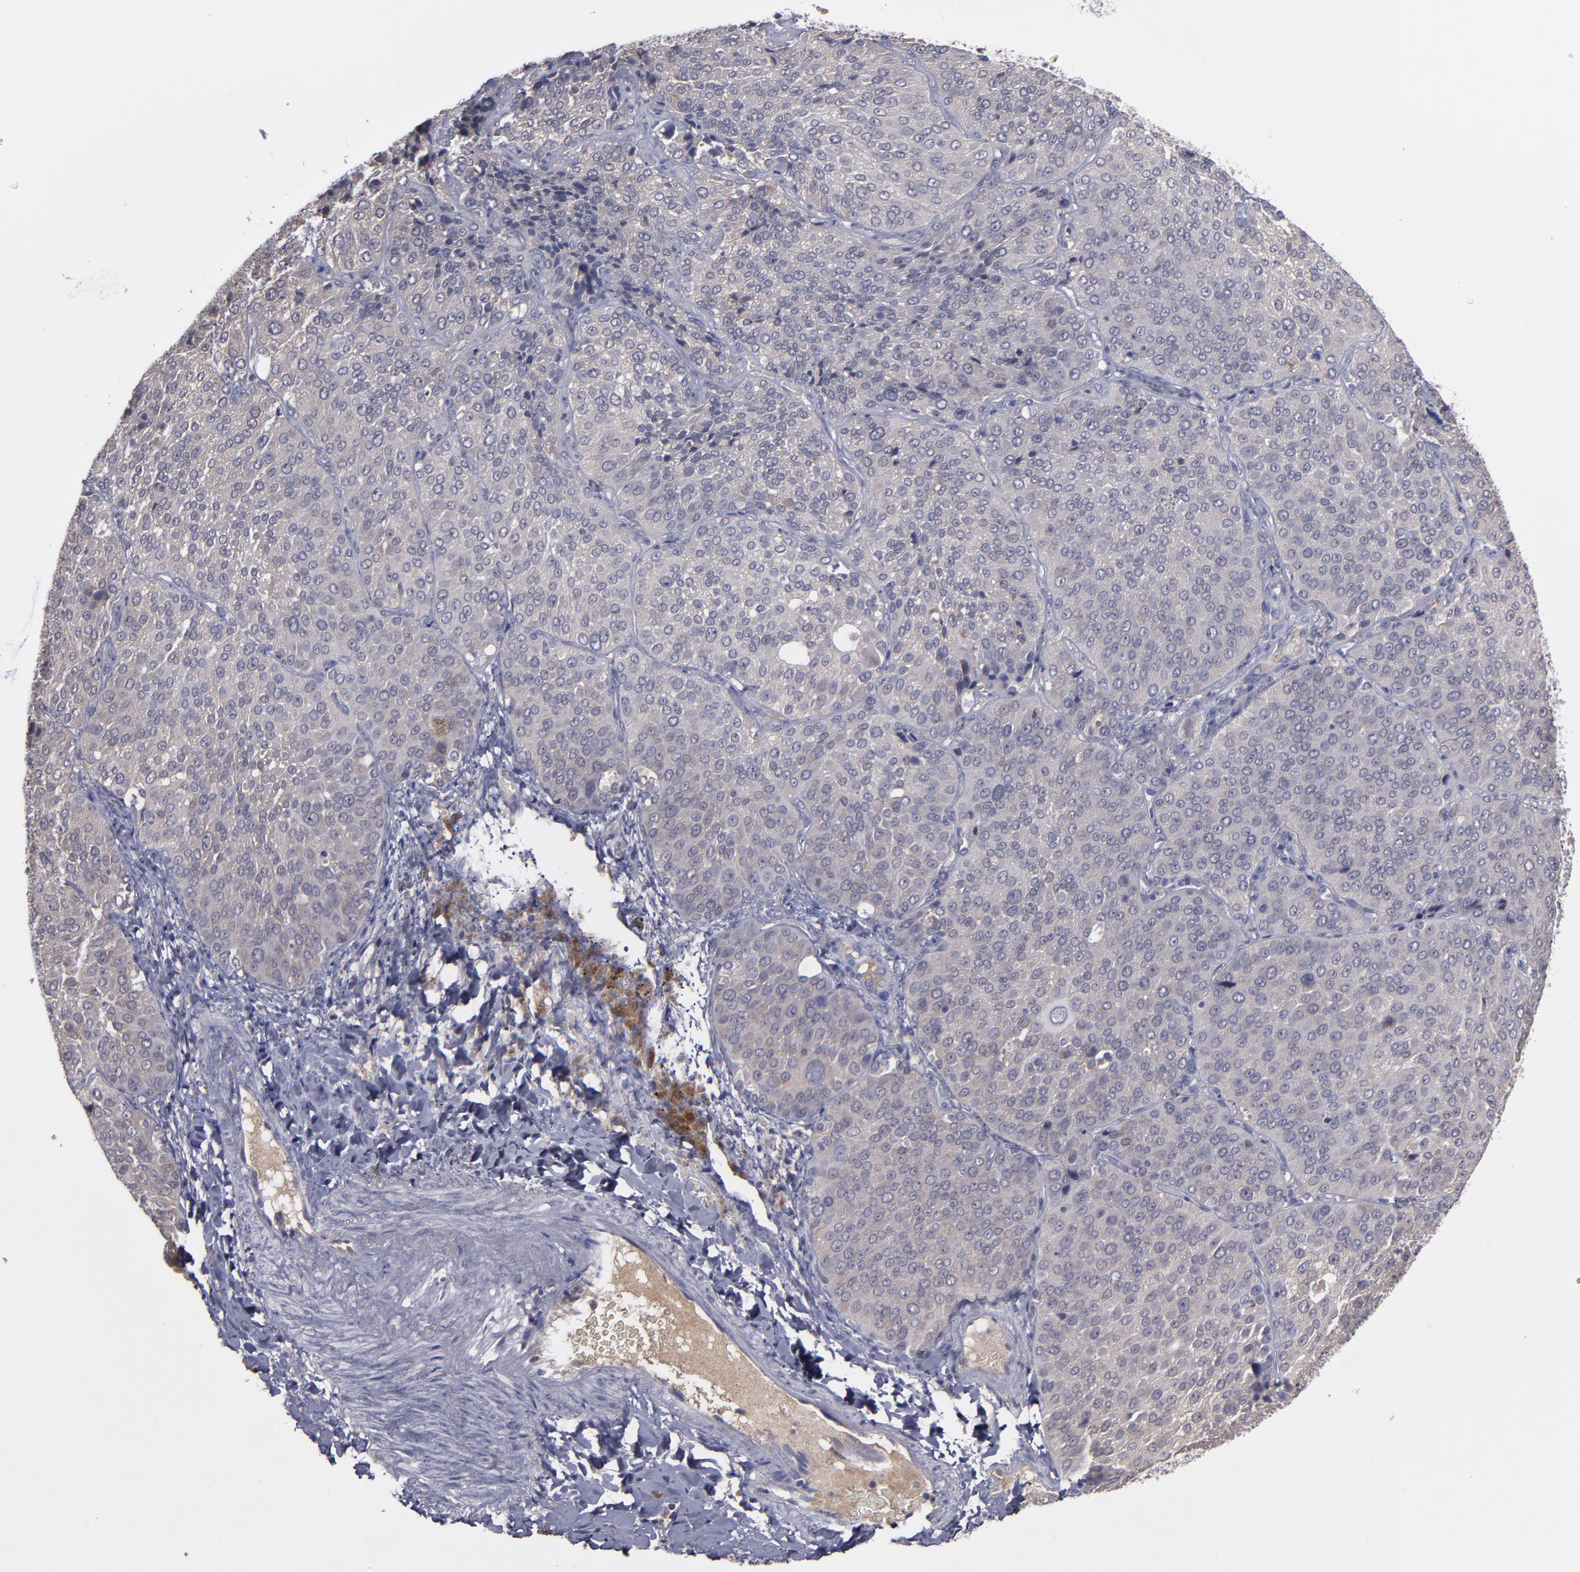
{"staining": {"intensity": "negative", "quantity": "none", "location": "none"}, "tissue": "lung cancer", "cell_type": "Tumor cells", "image_type": "cancer", "snomed": [{"axis": "morphology", "description": "Squamous cell carcinoma, NOS"}, {"axis": "topography", "description": "Lung"}], "caption": "An IHC histopathology image of squamous cell carcinoma (lung) is shown. There is no staining in tumor cells of squamous cell carcinoma (lung).", "gene": "MMP11", "patient": {"sex": "male", "age": 54}}